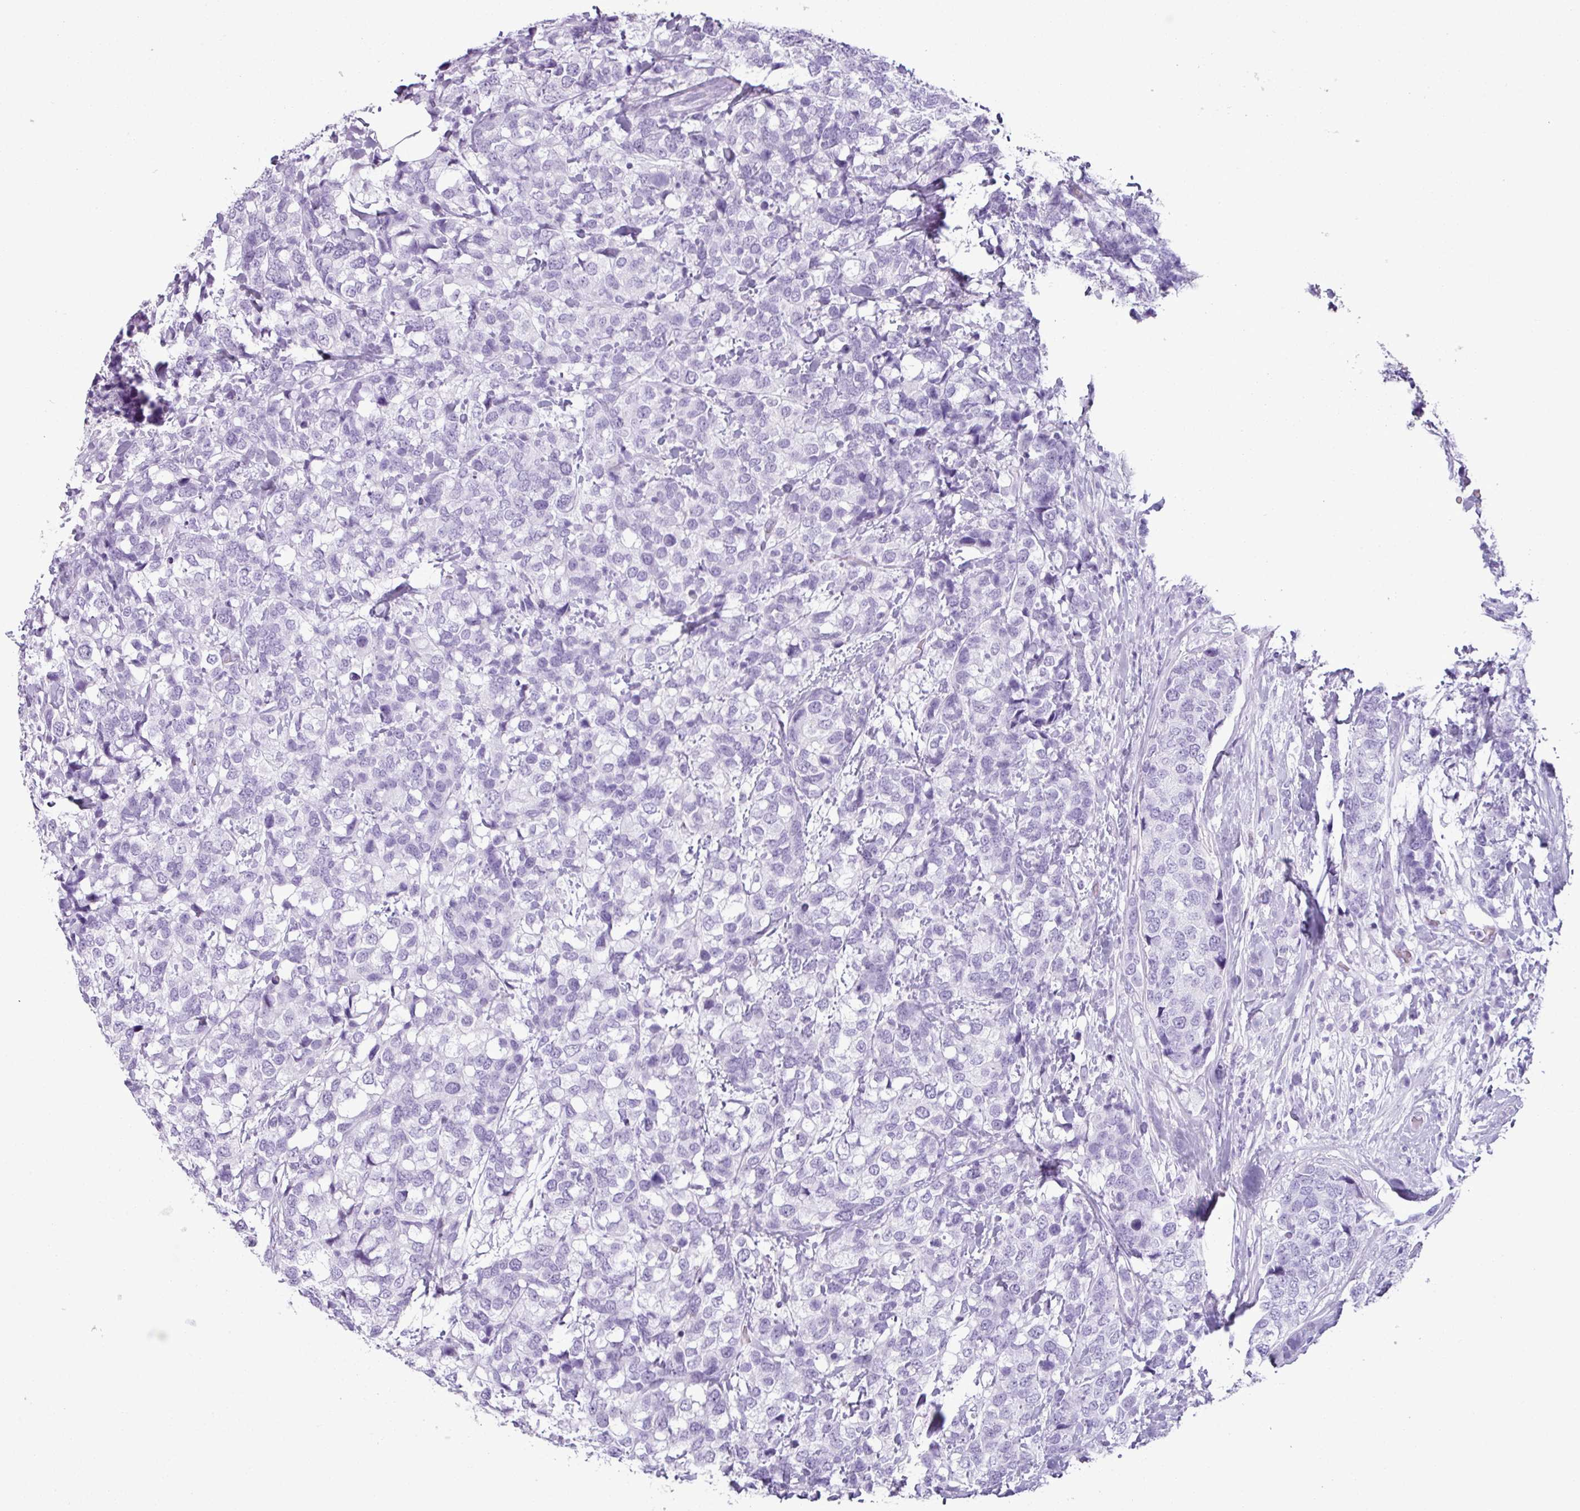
{"staining": {"intensity": "negative", "quantity": "none", "location": "none"}, "tissue": "breast cancer", "cell_type": "Tumor cells", "image_type": "cancer", "snomed": [{"axis": "morphology", "description": "Lobular carcinoma"}, {"axis": "topography", "description": "Breast"}], "caption": "The image reveals no significant positivity in tumor cells of breast lobular carcinoma.", "gene": "SCT", "patient": {"sex": "female", "age": 59}}